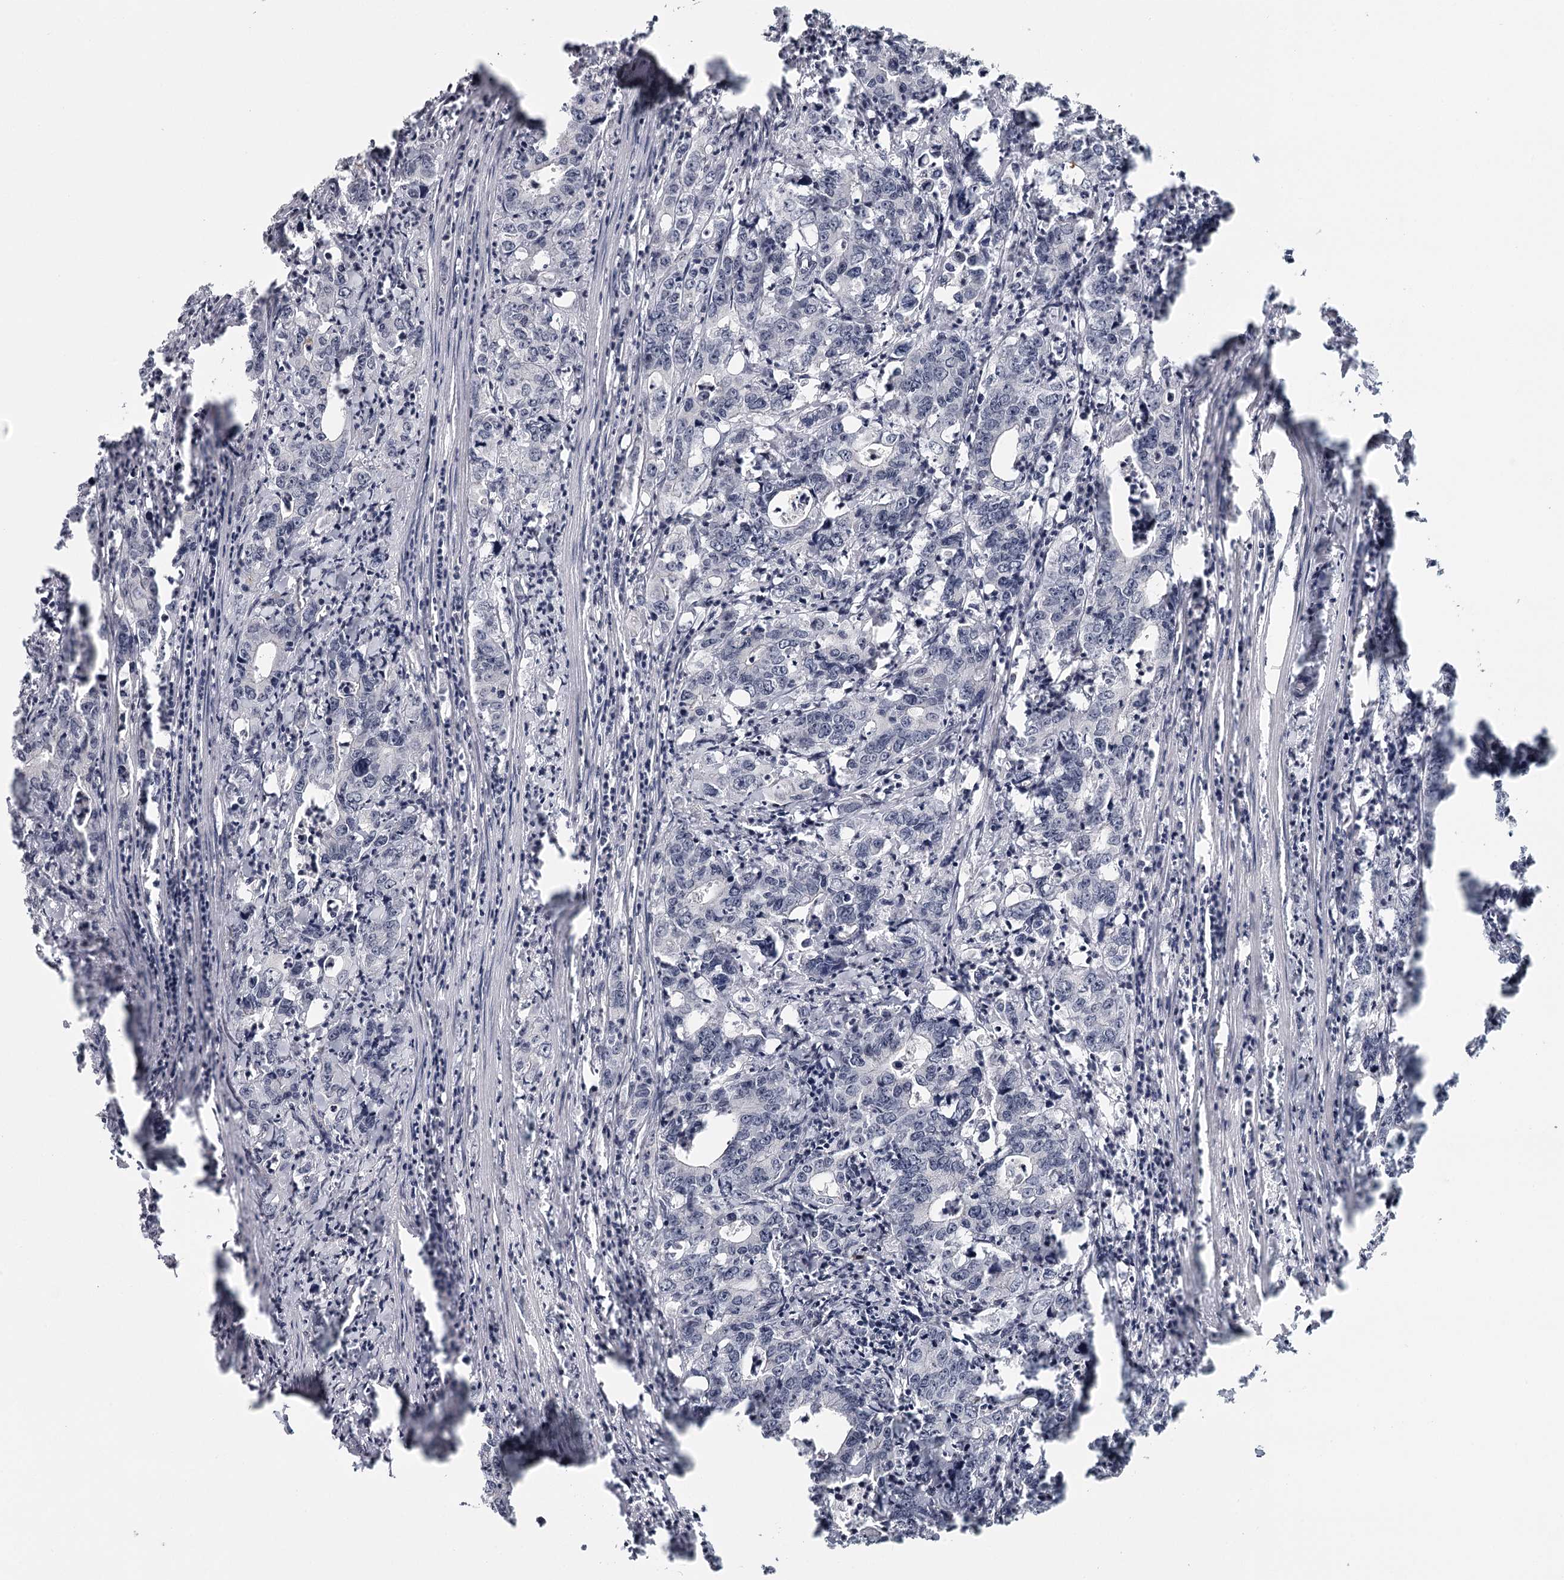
{"staining": {"intensity": "negative", "quantity": "none", "location": "none"}, "tissue": "colorectal cancer", "cell_type": "Tumor cells", "image_type": "cancer", "snomed": [{"axis": "morphology", "description": "Adenocarcinoma, NOS"}, {"axis": "topography", "description": "Colon"}], "caption": "There is no significant staining in tumor cells of colorectal cancer.", "gene": "FAM13C", "patient": {"sex": "female", "age": 75}}